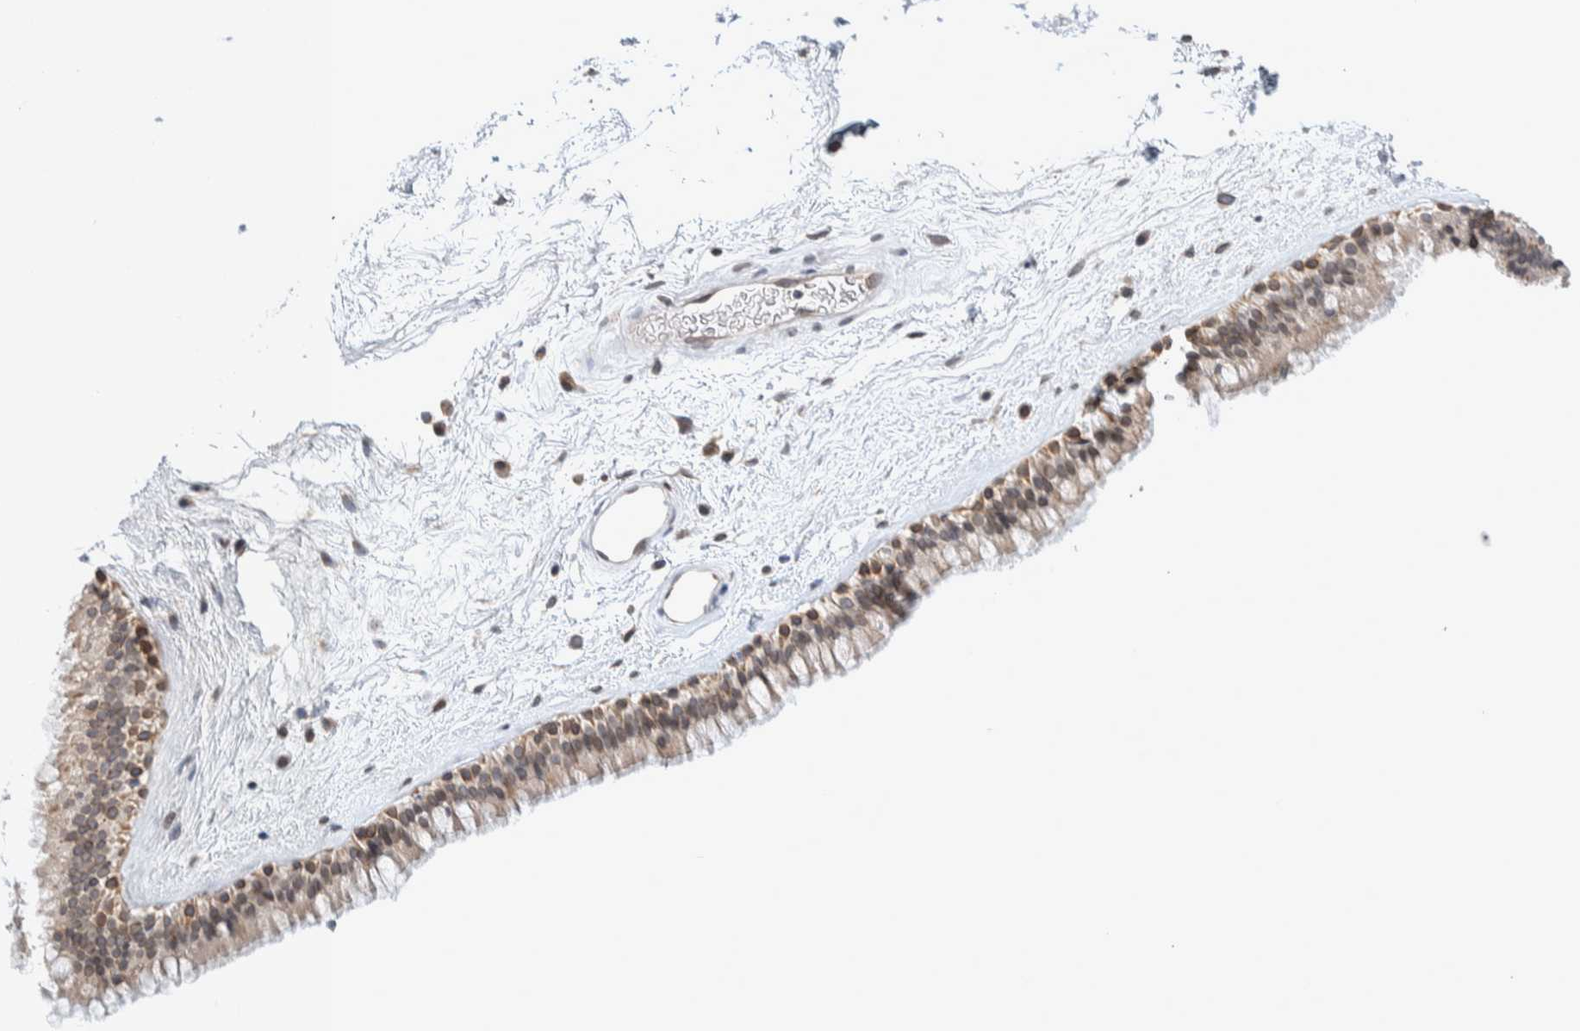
{"staining": {"intensity": "moderate", "quantity": ">75%", "location": "cytoplasmic/membranous"}, "tissue": "nasopharynx", "cell_type": "Respiratory epithelial cells", "image_type": "normal", "snomed": [{"axis": "morphology", "description": "Normal tissue, NOS"}, {"axis": "morphology", "description": "Inflammation, NOS"}, {"axis": "topography", "description": "Nasopharynx"}], "caption": "A histopathology image of human nasopharynx stained for a protein displays moderate cytoplasmic/membranous brown staining in respiratory epithelial cells. (Brightfield microscopy of DAB IHC at high magnification).", "gene": "CRAT", "patient": {"sex": "male", "age": 48}}